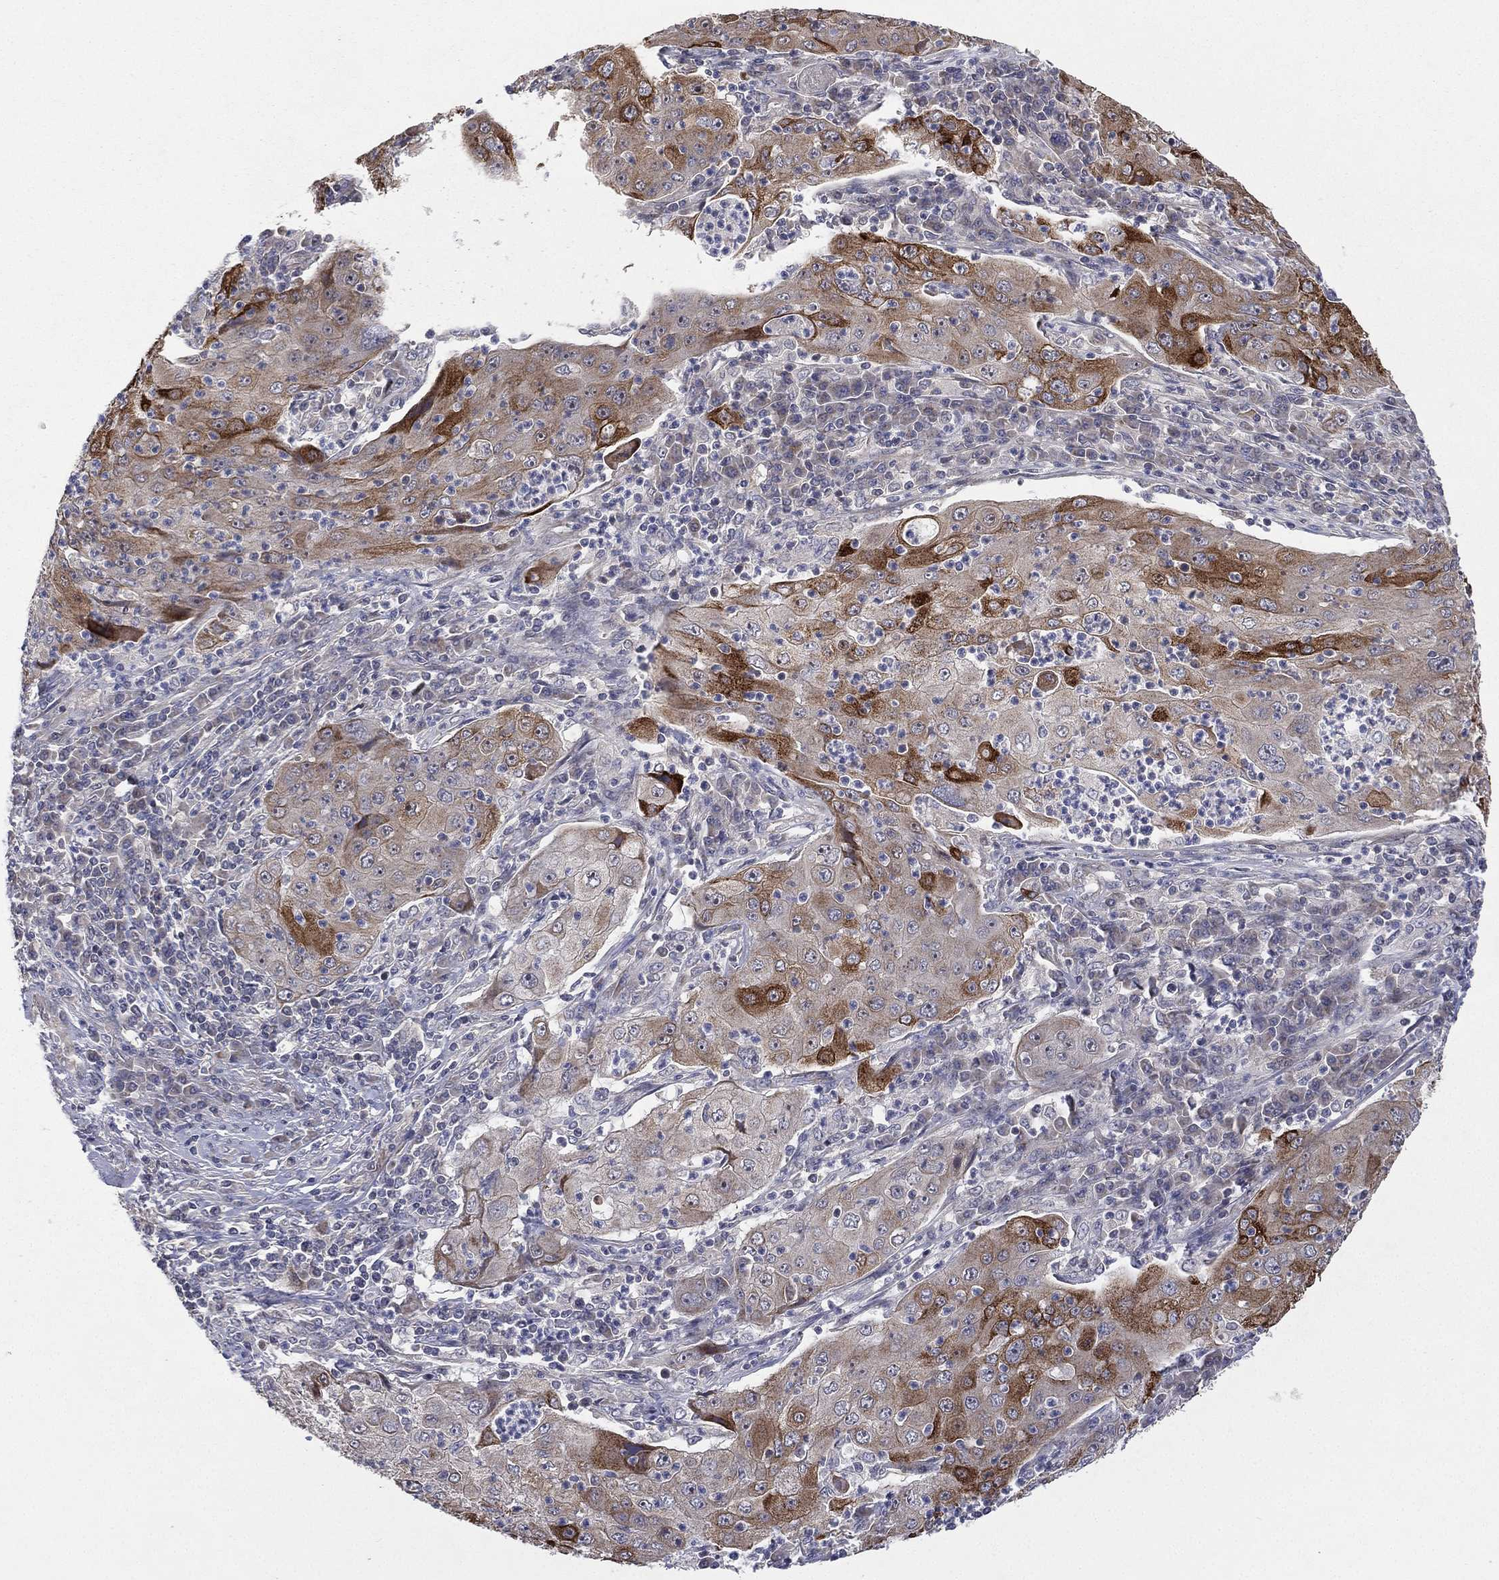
{"staining": {"intensity": "strong", "quantity": "<25%", "location": "cytoplasmic/membranous"}, "tissue": "lung cancer", "cell_type": "Tumor cells", "image_type": "cancer", "snomed": [{"axis": "morphology", "description": "Squamous cell carcinoma, NOS"}, {"axis": "topography", "description": "Lung"}], "caption": "Immunohistochemistry micrograph of neoplastic tissue: lung cancer stained using immunohistochemistry (IHC) displays medium levels of strong protein expression localized specifically in the cytoplasmic/membranous of tumor cells, appearing as a cytoplasmic/membranous brown color.", "gene": "KAT14", "patient": {"sex": "female", "age": 59}}